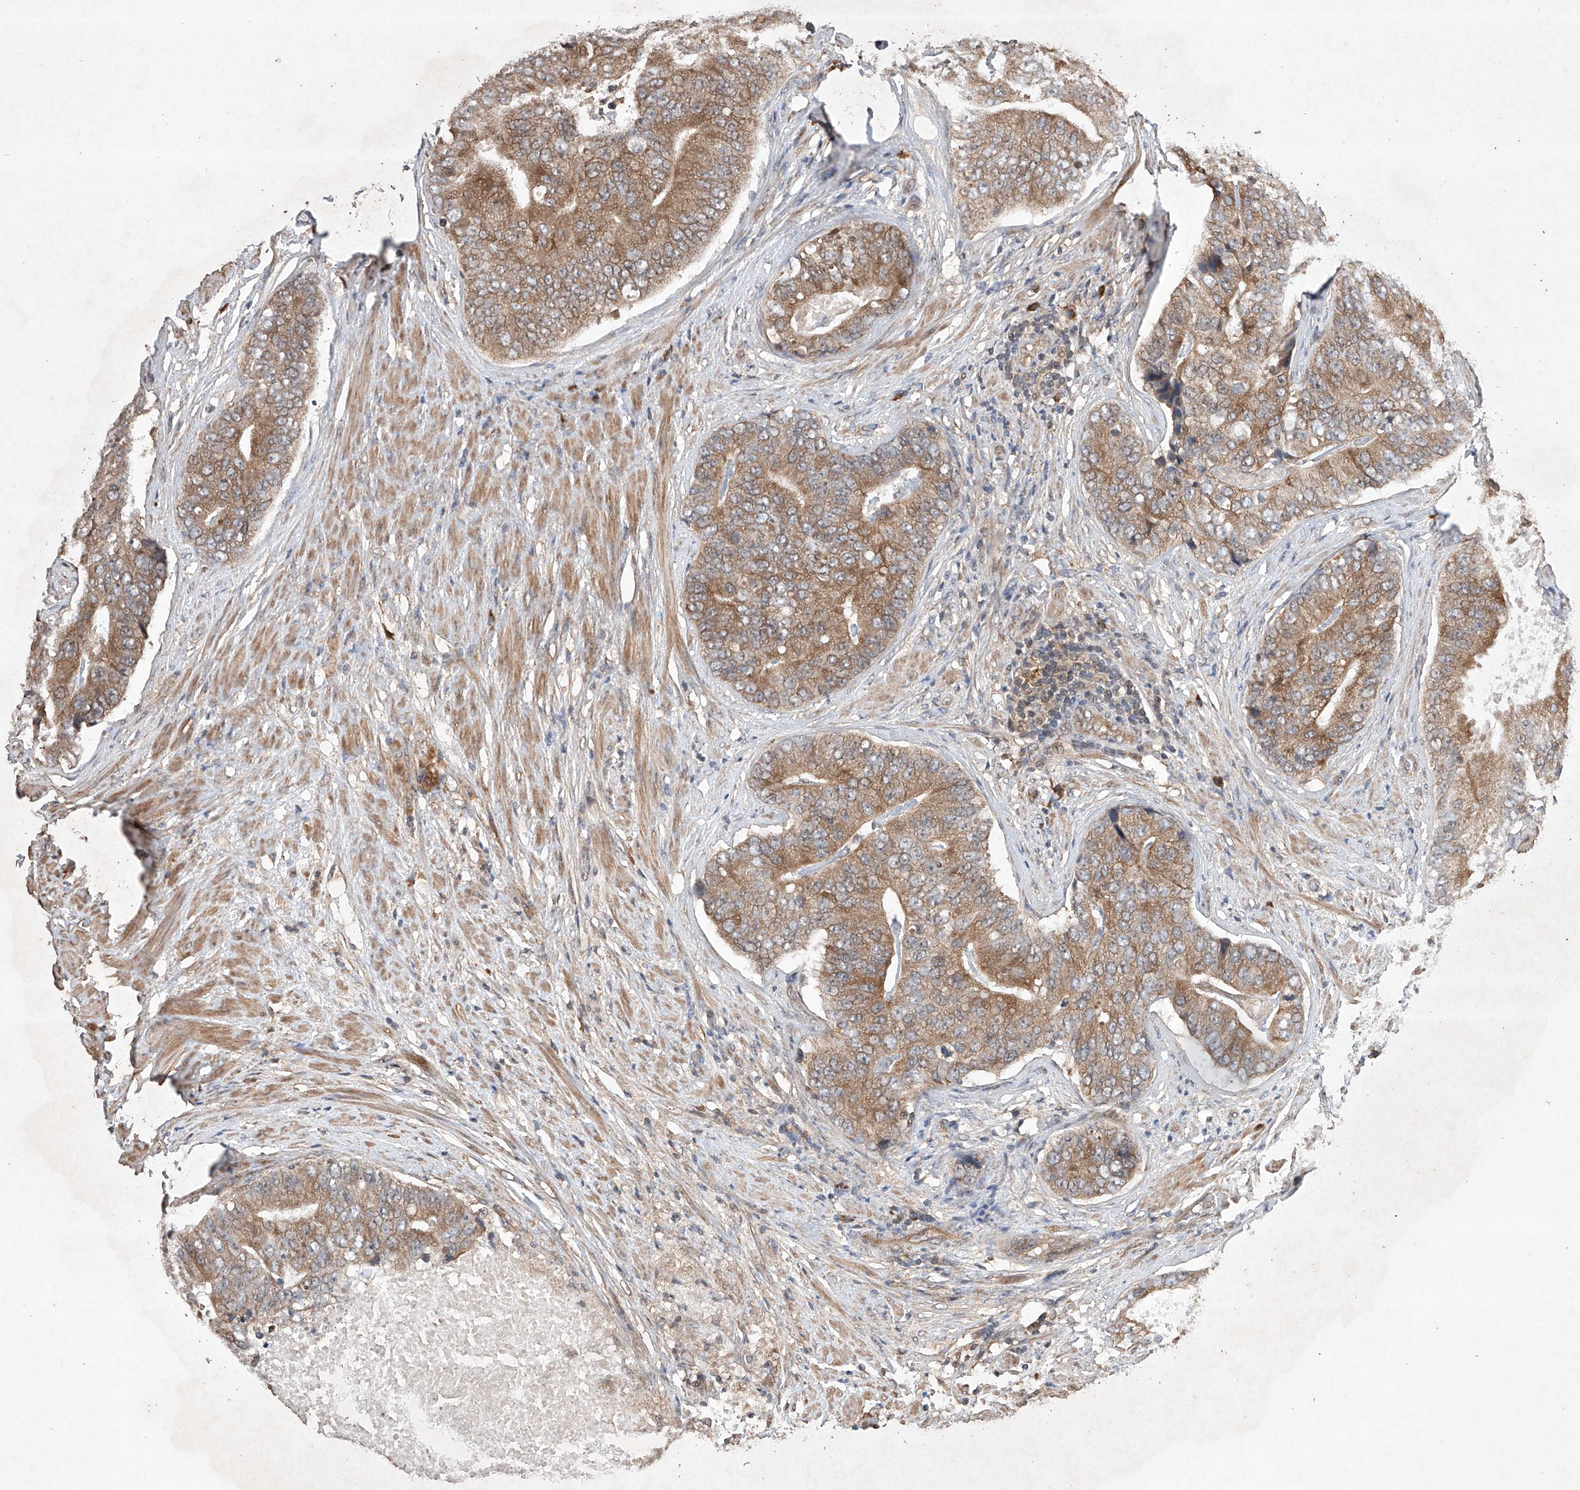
{"staining": {"intensity": "moderate", "quantity": ">75%", "location": "cytoplasmic/membranous"}, "tissue": "prostate cancer", "cell_type": "Tumor cells", "image_type": "cancer", "snomed": [{"axis": "morphology", "description": "Adenocarcinoma, High grade"}, {"axis": "topography", "description": "Prostate"}], "caption": "The histopathology image demonstrates a brown stain indicating the presence of a protein in the cytoplasmic/membranous of tumor cells in adenocarcinoma (high-grade) (prostate).", "gene": "LURAP1", "patient": {"sex": "male", "age": 70}}